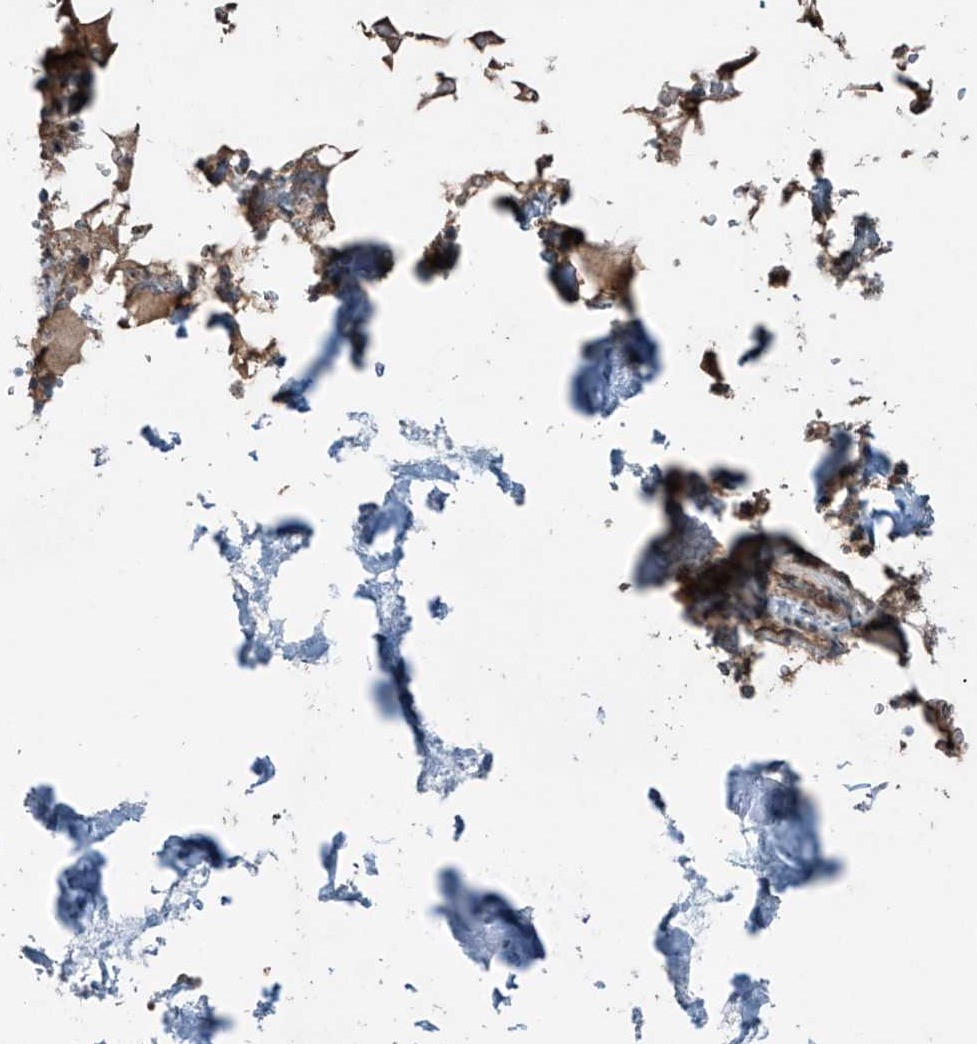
{"staining": {"intensity": "moderate", "quantity": "25%-75%", "location": "cytoplasmic/membranous"}, "tissue": "bone marrow", "cell_type": "Hematopoietic cells", "image_type": "normal", "snomed": [{"axis": "morphology", "description": "Normal tissue, NOS"}, {"axis": "topography", "description": "Bone marrow"}], "caption": "DAB (3,3'-diaminobenzidine) immunohistochemical staining of normal bone marrow exhibits moderate cytoplasmic/membranous protein staining in about 25%-75% of hematopoietic cells.", "gene": "SAMD3", "patient": {"sex": "male", "age": 70}}